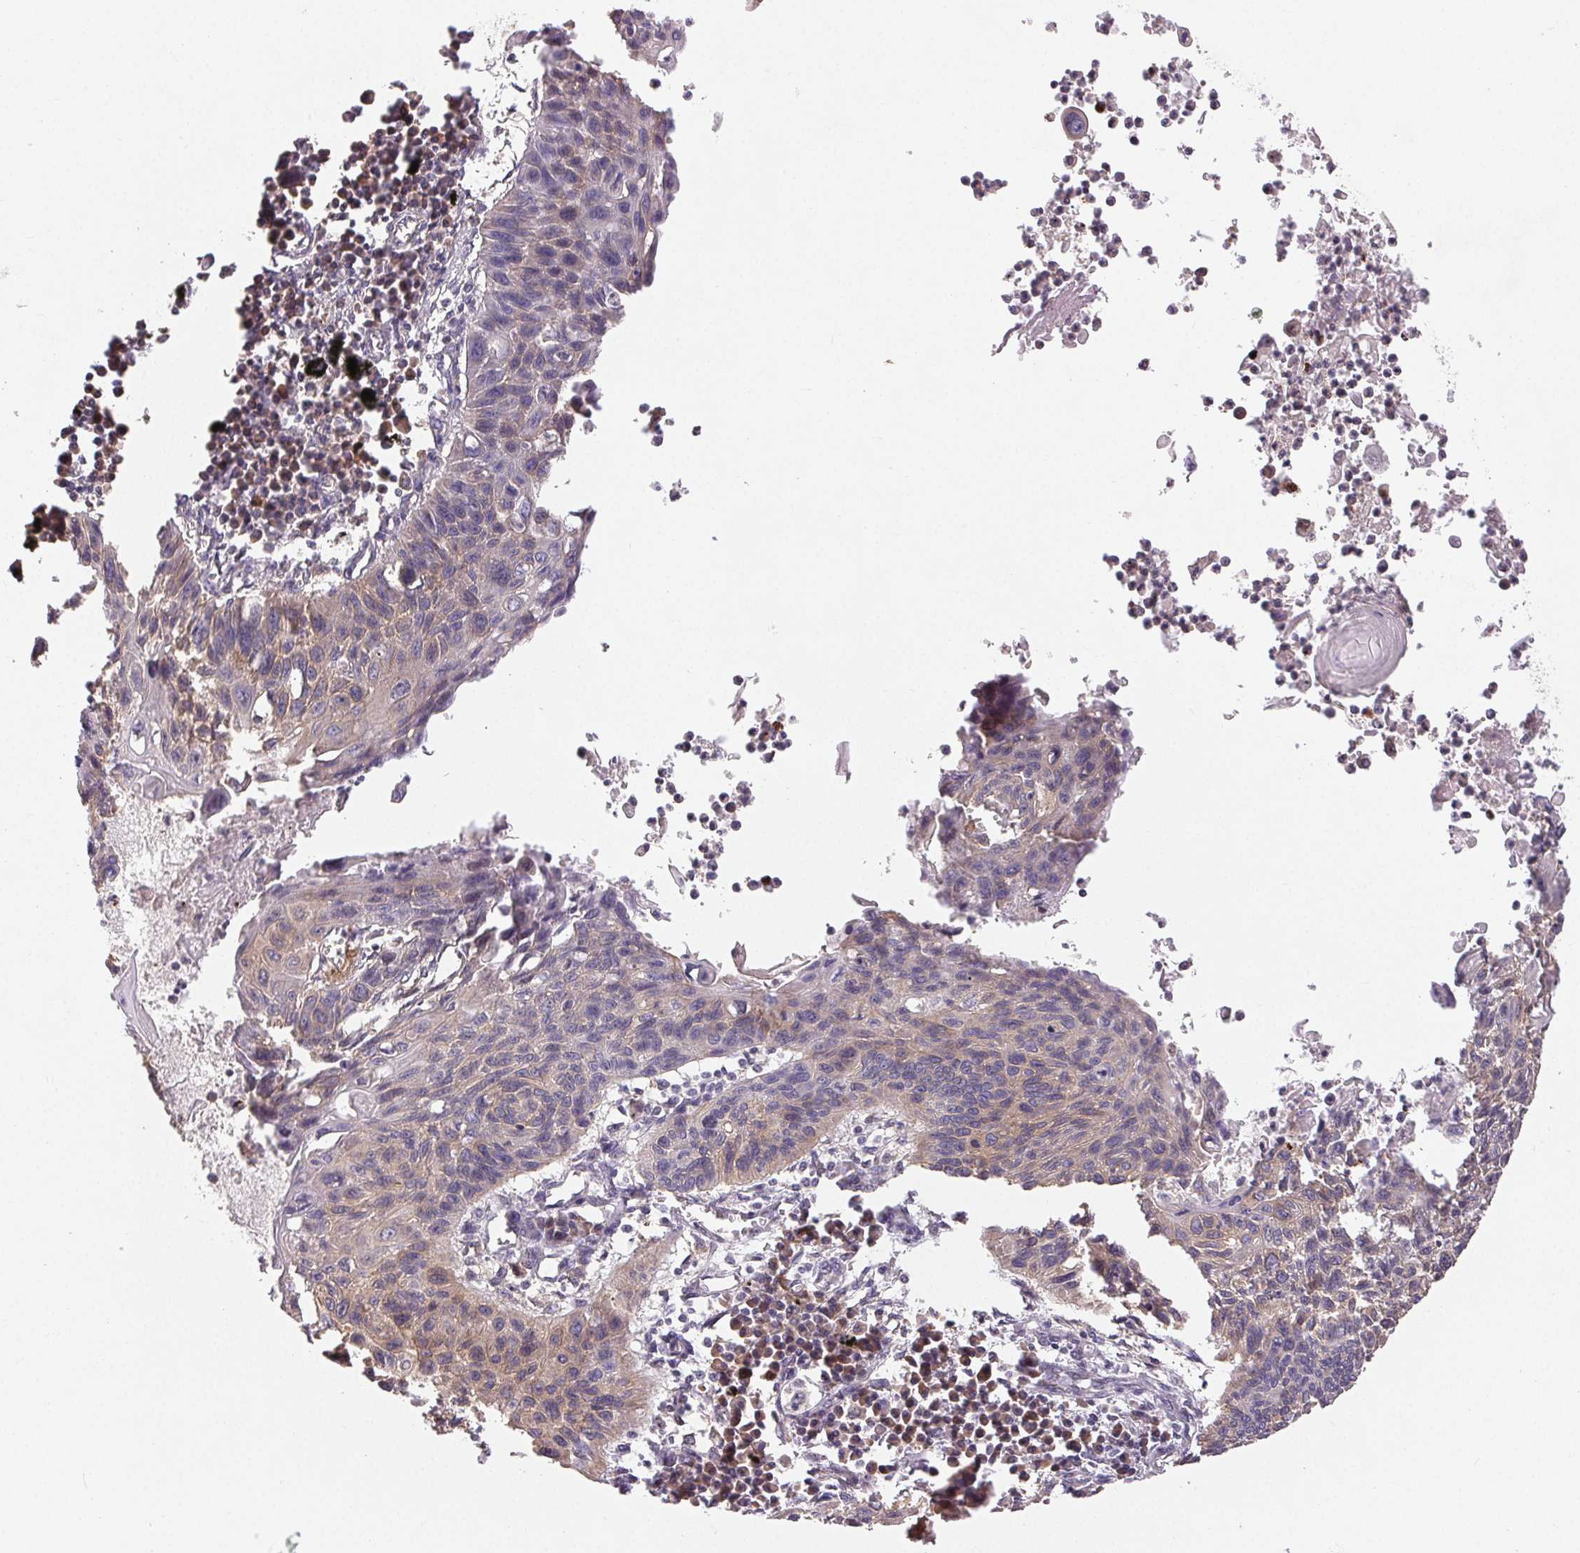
{"staining": {"intensity": "weak", "quantity": "<25%", "location": "cytoplasmic/membranous"}, "tissue": "lung cancer", "cell_type": "Tumor cells", "image_type": "cancer", "snomed": [{"axis": "morphology", "description": "Squamous cell carcinoma, NOS"}, {"axis": "topography", "description": "Lung"}], "caption": "Image shows no protein staining in tumor cells of squamous cell carcinoma (lung) tissue. The staining is performed using DAB (3,3'-diaminobenzidine) brown chromogen with nuclei counter-stained in using hematoxylin.", "gene": "MAPKAPK2", "patient": {"sex": "male", "age": 78}}